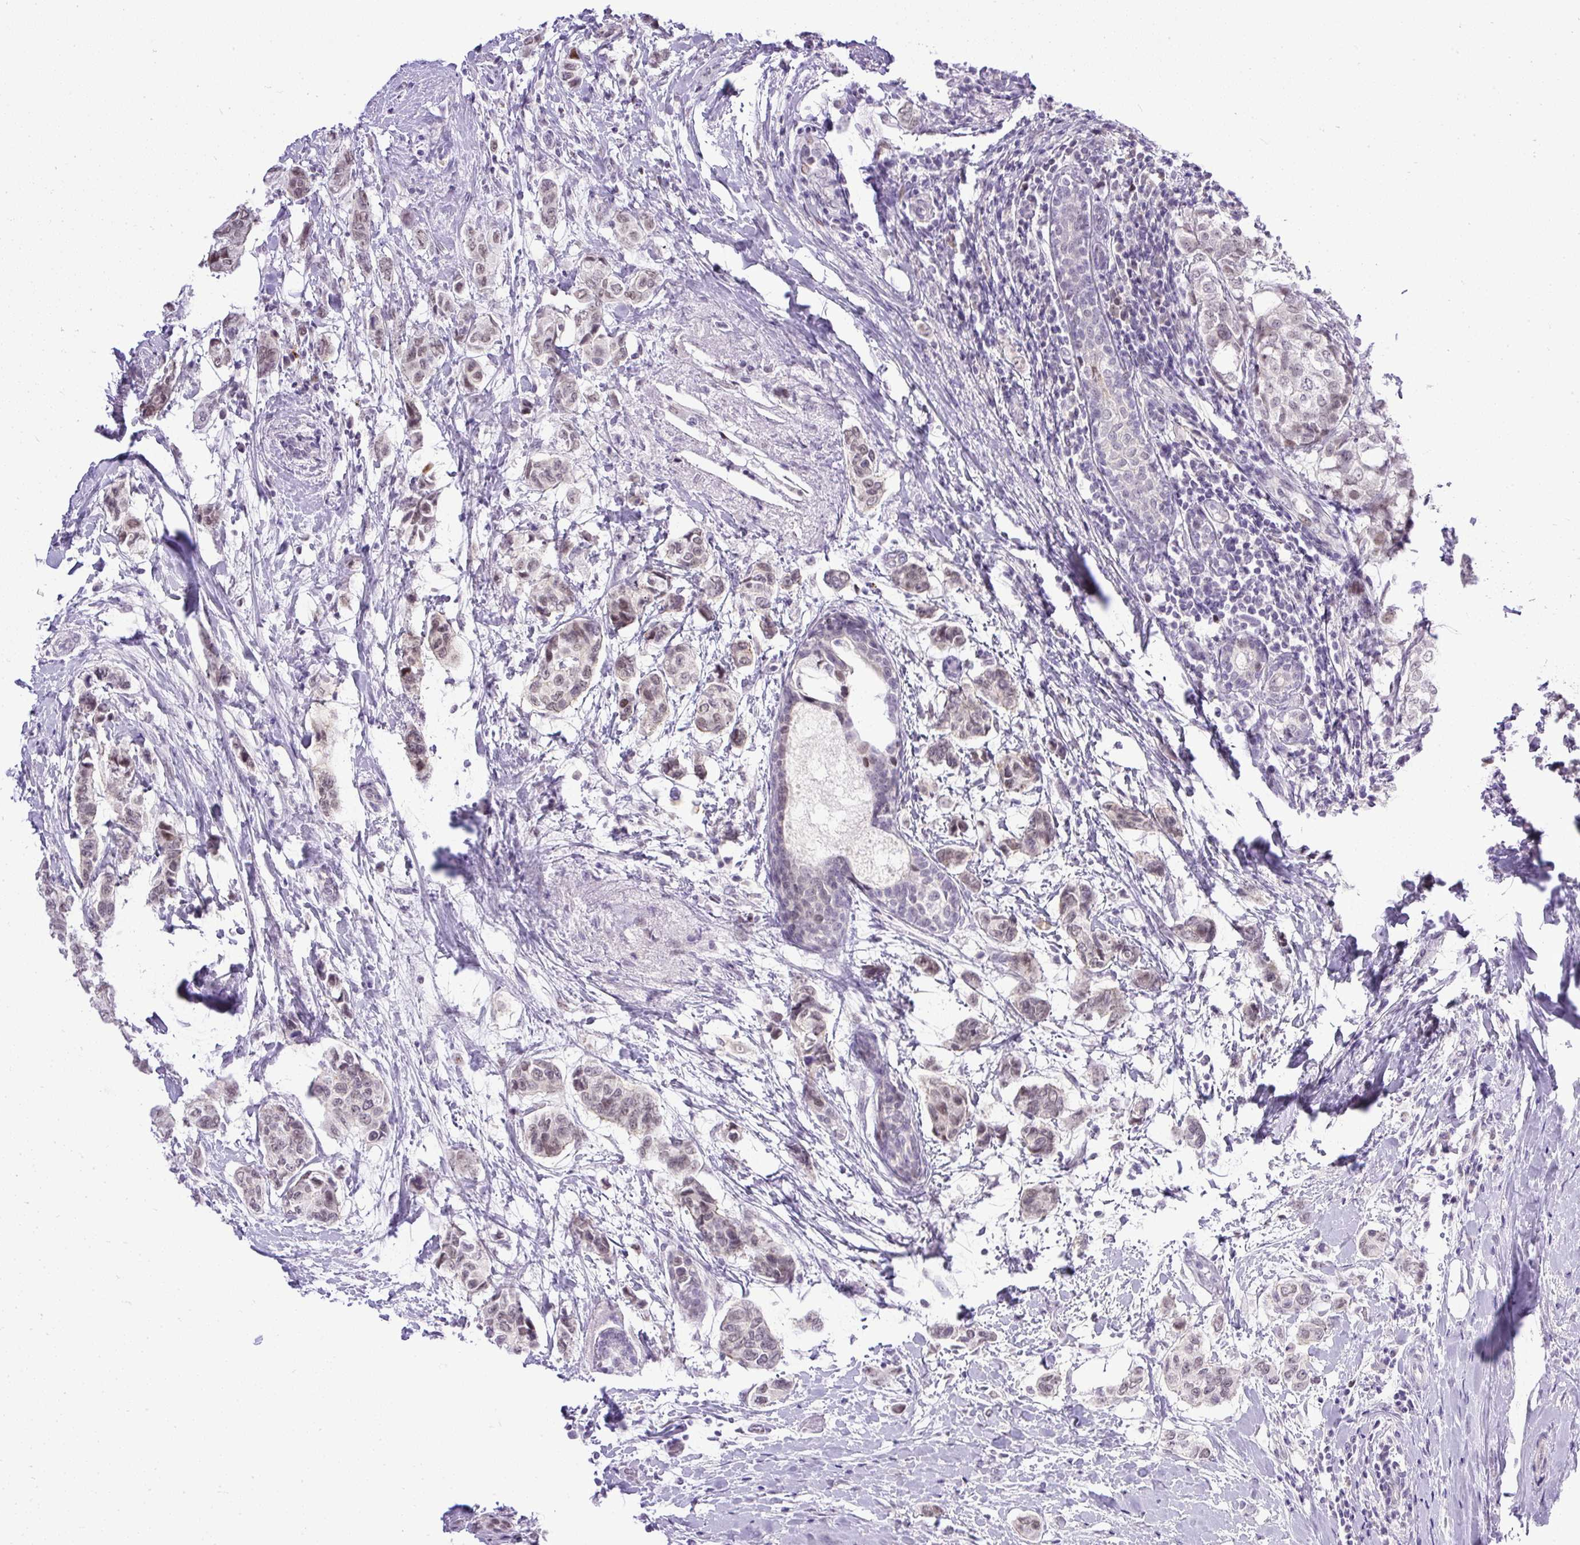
{"staining": {"intensity": "weak", "quantity": "25%-75%", "location": "nuclear"}, "tissue": "breast cancer", "cell_type": "Tumor cells", "image_type": "cancer", "snomed": [{"axis": "morphology", "description": "Lobular carcinoma"}, {"axis": "topography", "description": "Breast"}], "caption": "Approximately 25%-75% of tumor cells in human breast cancer (lobular carcinoma) demonstrate weak nuclear protein expression as visualized by brown immunohistochemical staining.", "gene": "WNT10B", "patient": {"sex": "female", "age": 51}}